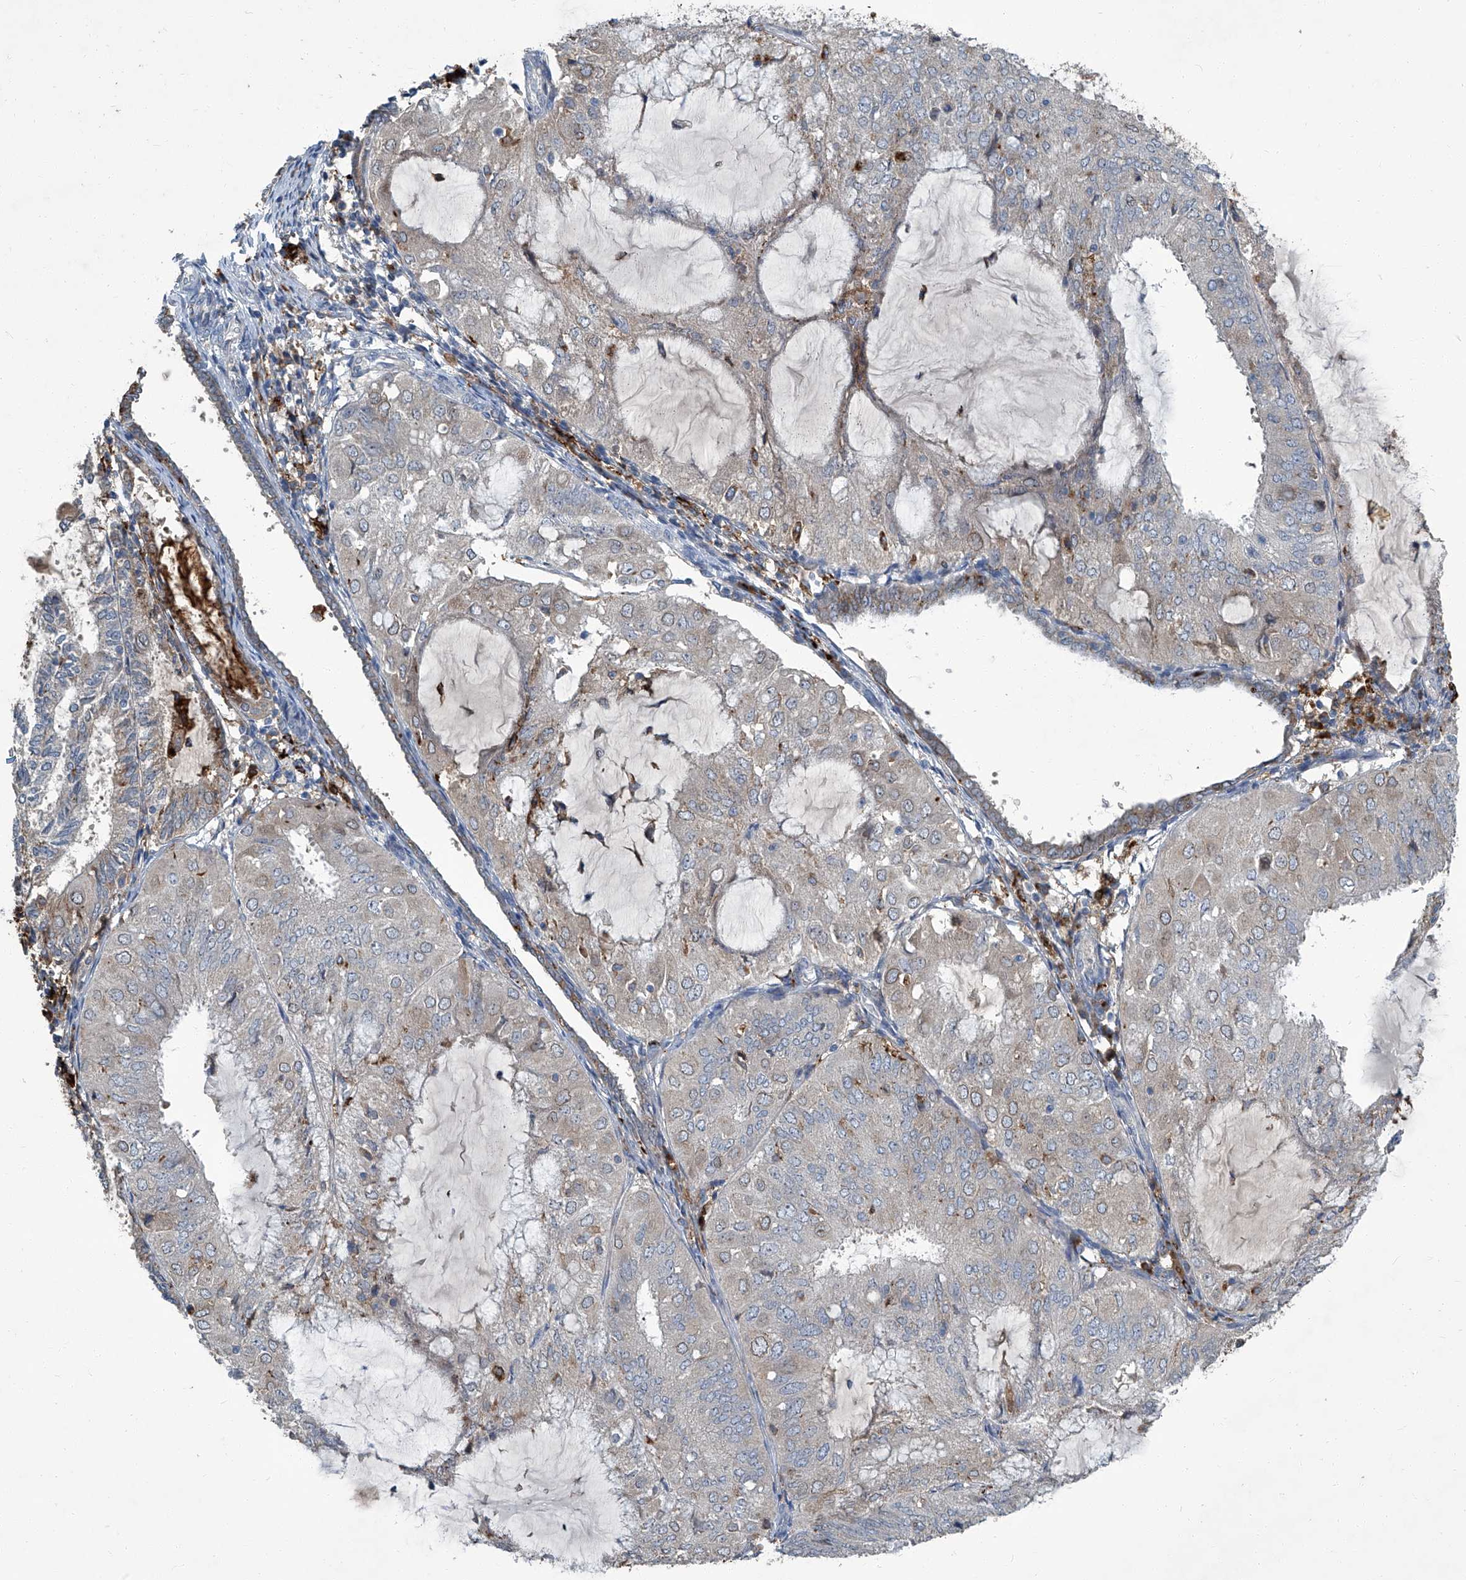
{"staining": {"intensity": "weak", "quantity": "<25%", "location": "cytoplasmic/membranous"}, "tissue": "endometrial cancer", "cell_type": "Tumor cells", "image_type": "cancer", "snomed": [{"axis": "morphology", "description": "Adenocarcinoma, NOS"}, {"axis": "topography", "description": "Endometrium"}], "caption": "An image of human adenocarcinoma (endometrial) is negative for staining in tumor cells. (DAB (3,3'-diaminobenzidine) IHC visualized using brightfield microscopy, high magnification).", "gene": "FAM167A", "patient": {"sex": "female", "age": 81}}